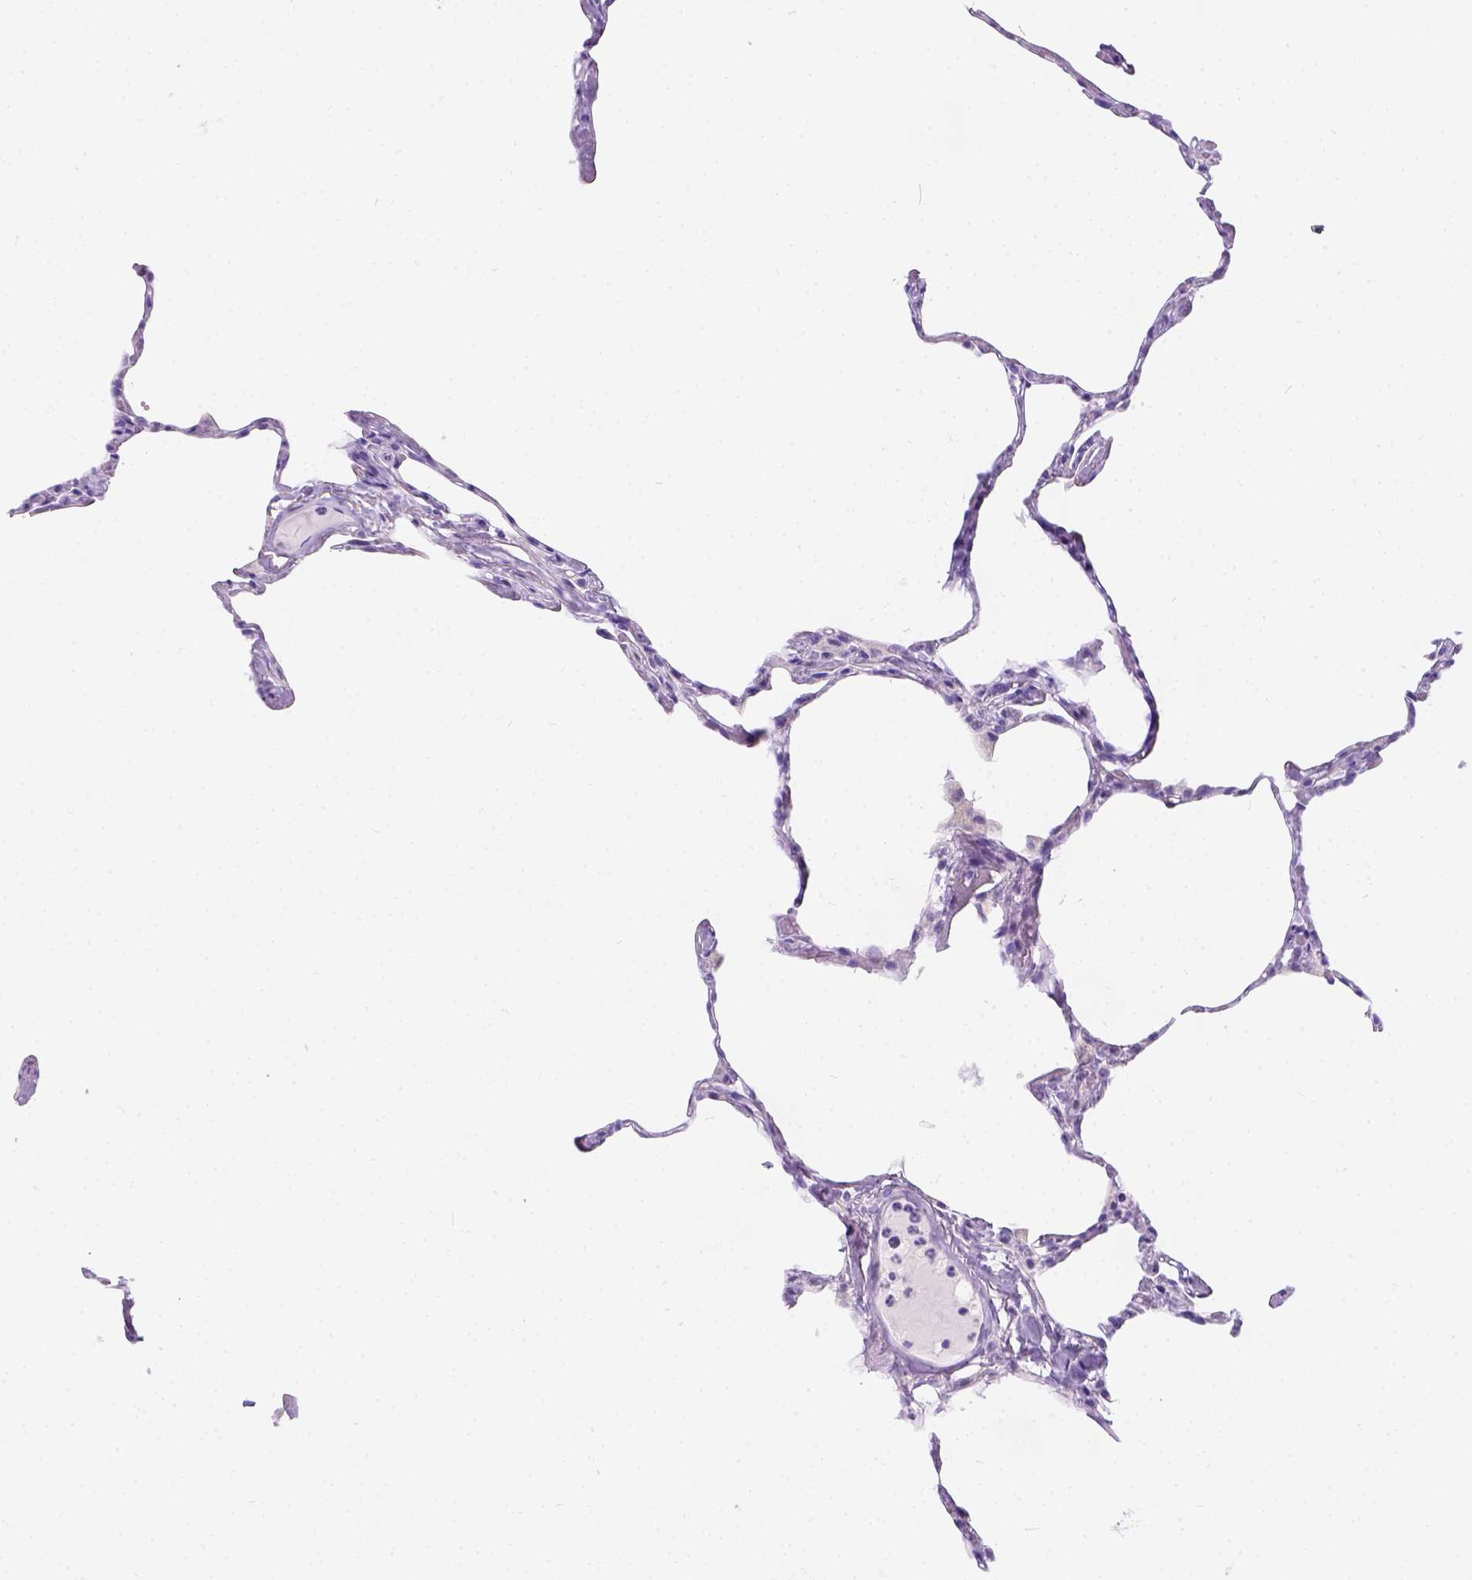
{"staining": {"intensity": "negative", "quantity": "none", "location": "none"}, "tissue": "lung", "cell_type": "Alveolar cells", "image_type": "normal", "snomed": [{"axis": "morphology", "description": "Normal tissue, NOS"}, {"axis": "topography", "description": "Lung"}], "caption": "Immunohistochemistry of benign lung exhibits no staining in alveolar cells.", "gene": "C7orf57", "patient": {"sex": "male", "age": 65}}